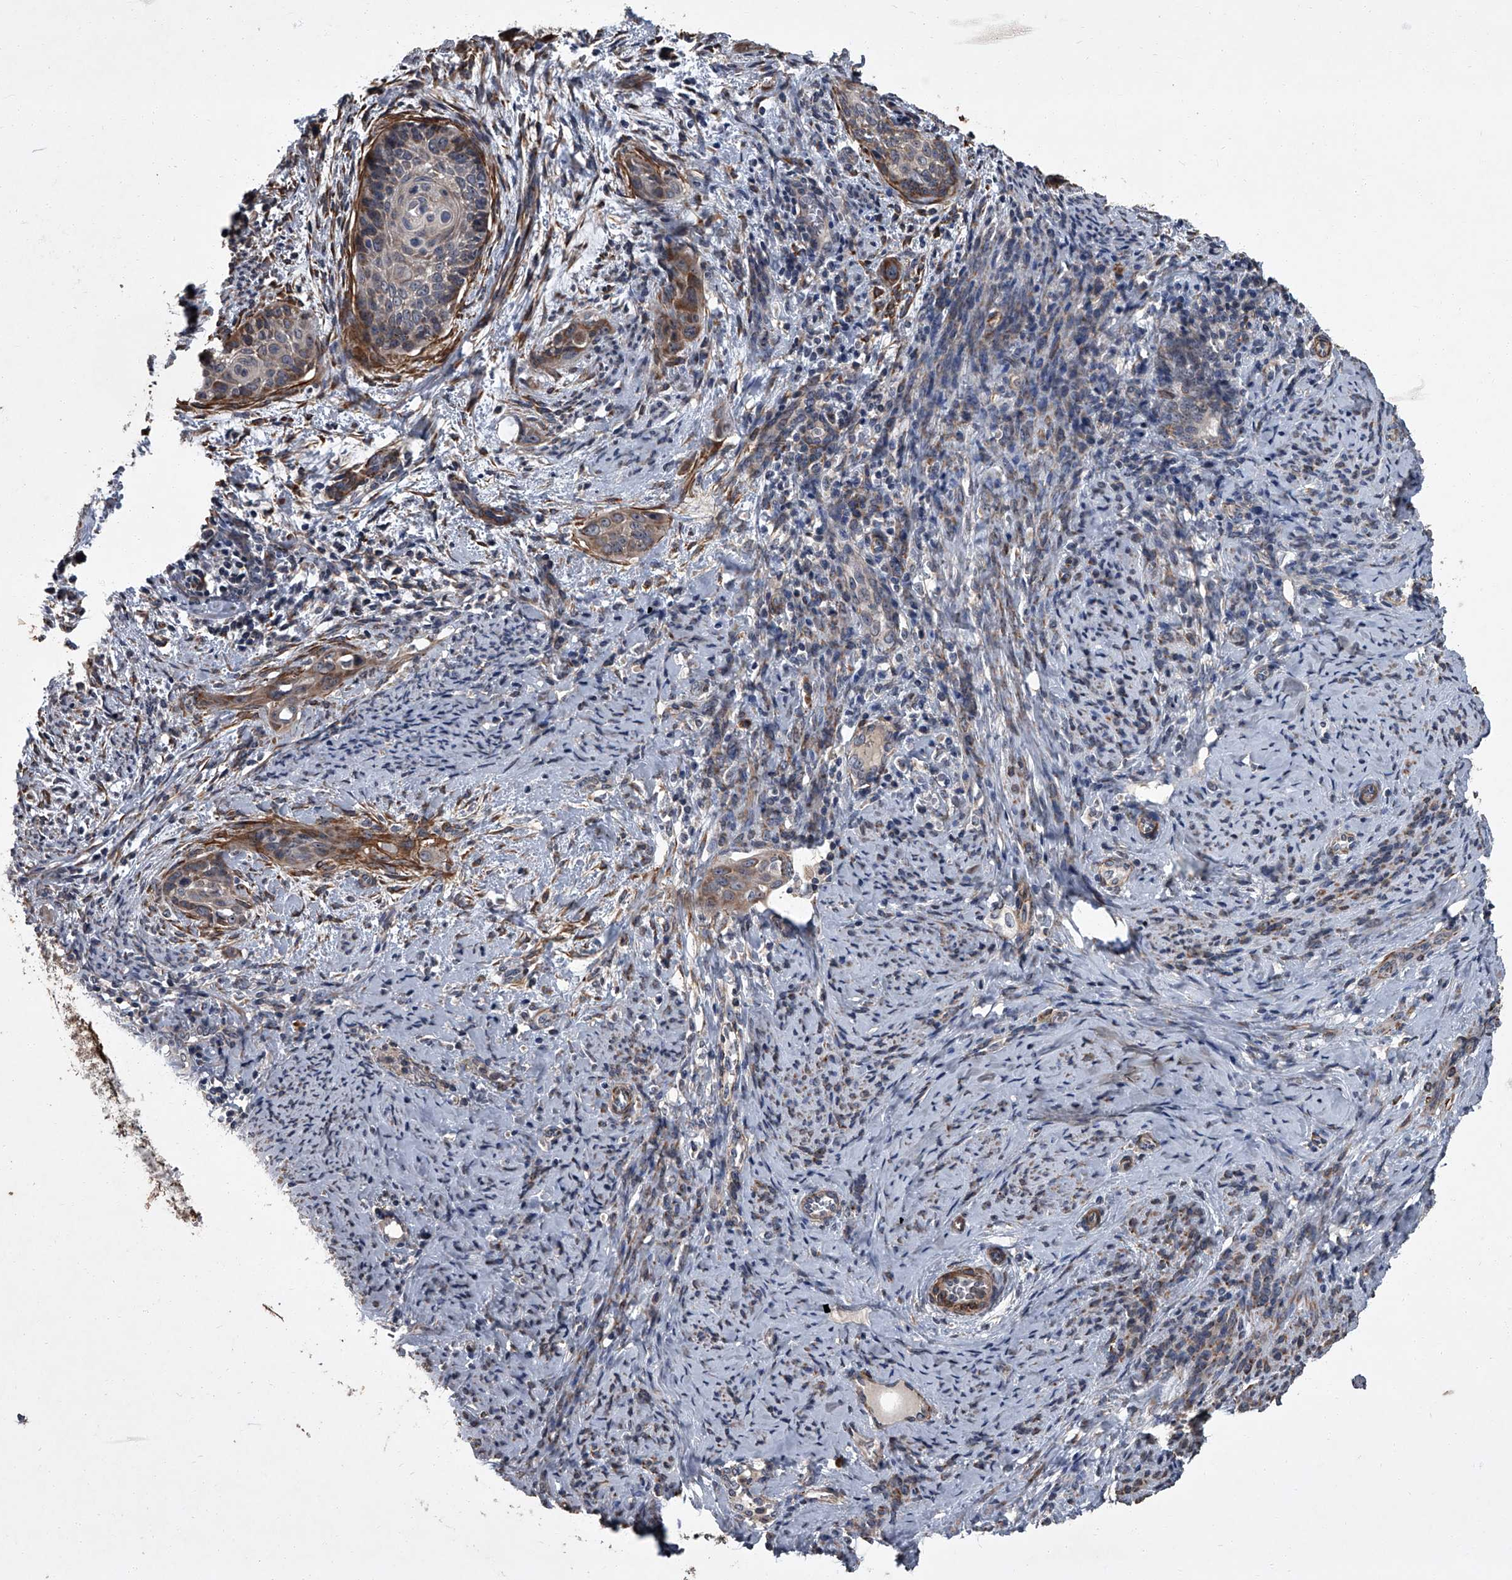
{"staining": {"intensity": "moderate", "quantity": "<25%", "location": "cytoplasmic/membranous"}, "tissue": "cervical cancer", "cell_type": "Tumor cells", "image_type": "cancer", "snomed": [{"axis": "morphology", "description": "Squamous cell carcinoma, NOS"}, {"axis": "topography", "description": "Cervix"}], "caption": "Moderate cytoplasmic/membranous positivity for a protein is present in about <25% of tumor cells of cervical cancer (squamous cell carcinoma) using immunohistochemistry (IHC).", "gene": "SIRT4", "patient": {"sex": "female", "age": 33}}